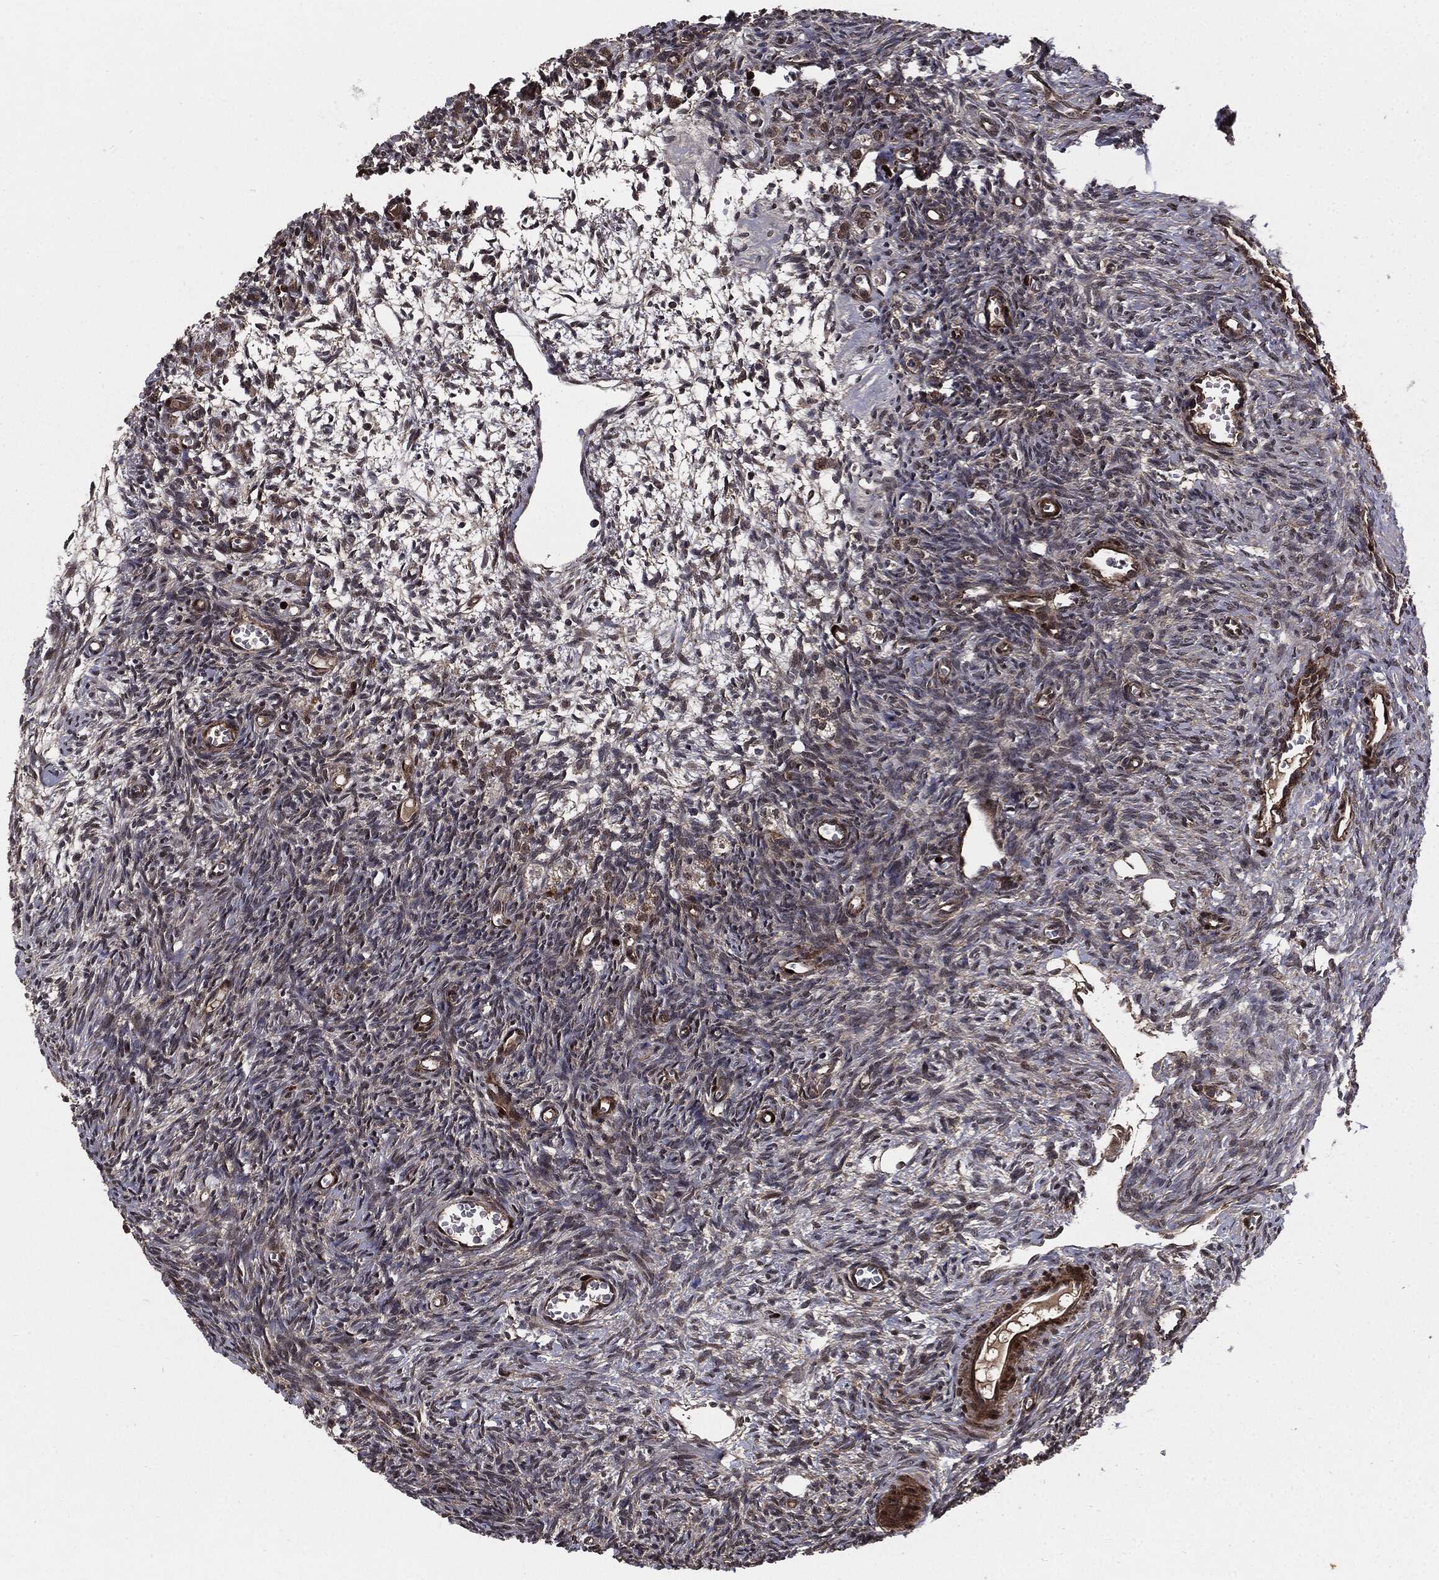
{"staining": {"intensity": "negative", "quantity": "none", "location": "none"}, "tissue": "ovary", "cell_type": "Ovarian stroma cells", "image_type": "normal", "snomed": [{"axis": "morphology", "description": "Normal tissue, NOS"}, {"axis": "topography", "description": "Ovary"}], "caption": "Immunohistochemical staining of unremarkable ovary exhibits no significant positivity in ovarian stroma cells. (DAB (3,3'-diaminobenzidine) immunohistochemistry visualized using brightfield microscopy, high magnification).", "gene": "PTPA", "patient": {"sex": "female", "age": 27}}